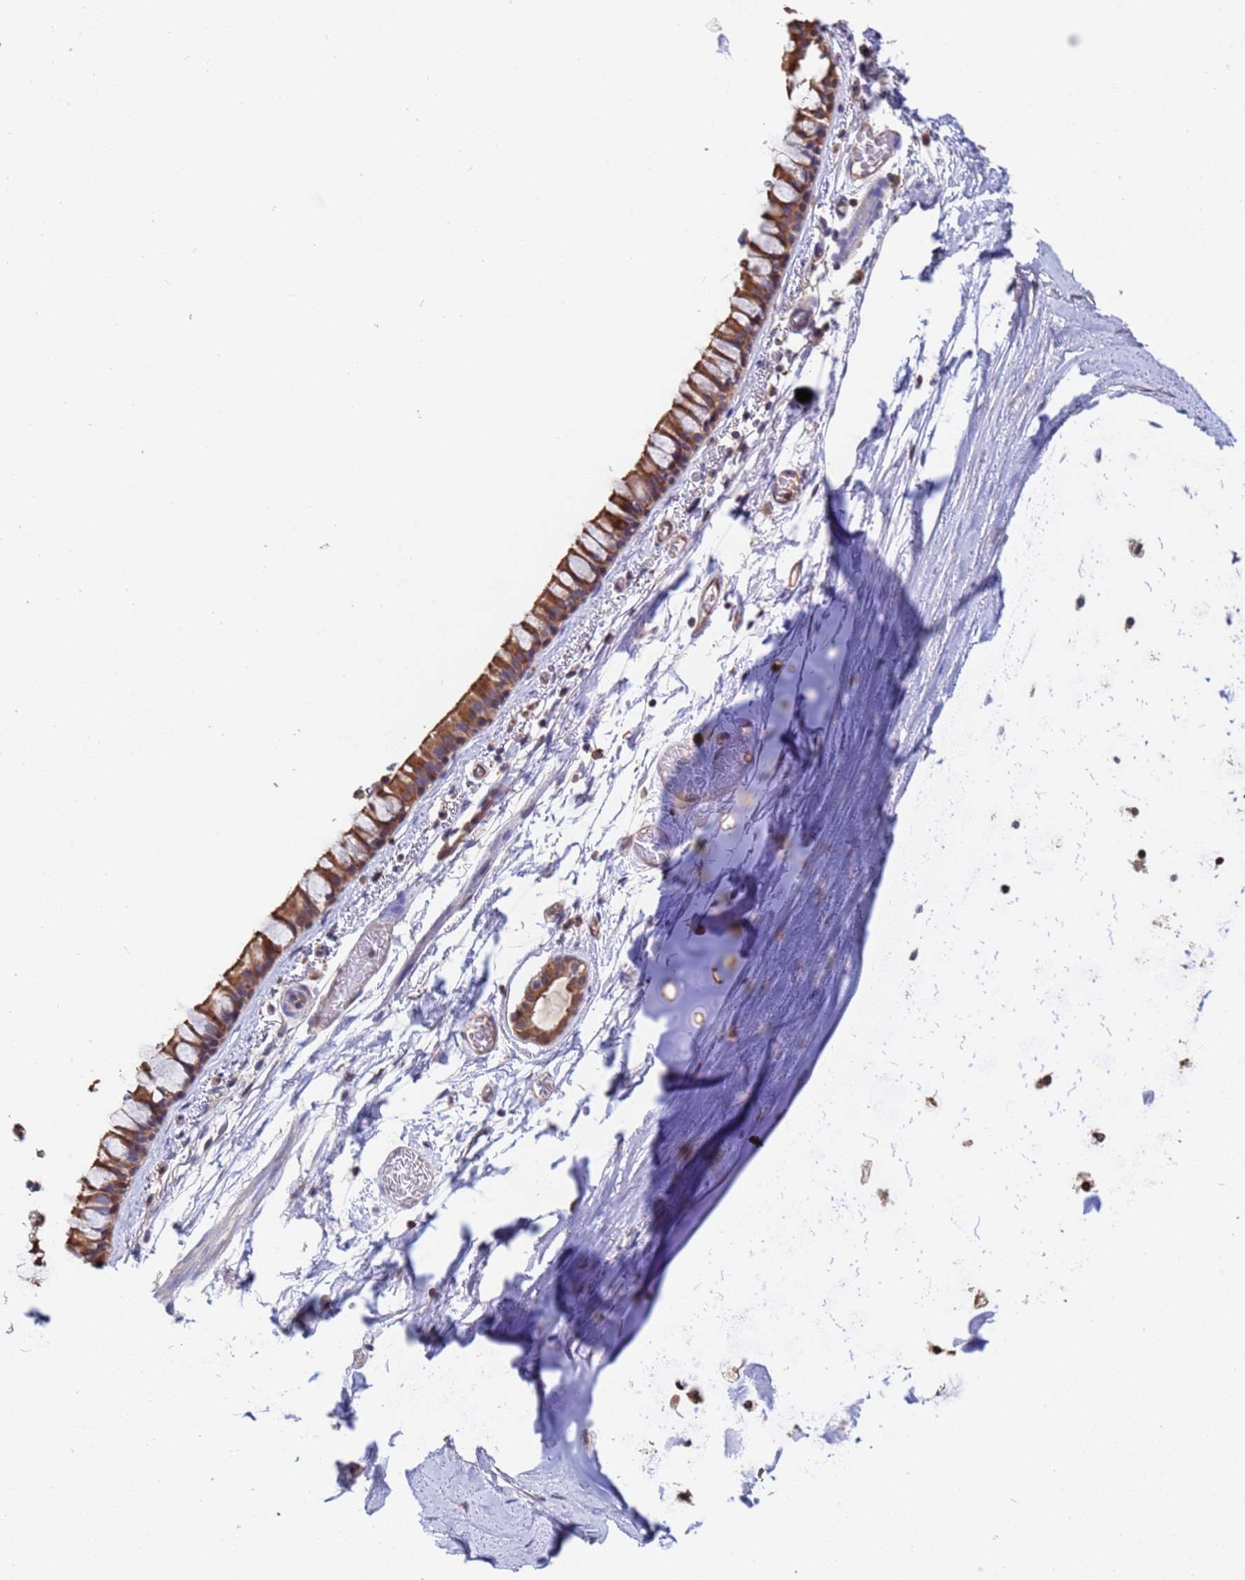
{"staining": {"intensity": "strong", "quantity": ">75%", "location": "cytoplasmic/membranous"}, "tissue": "bronchus", "cell_type": "Respiratory epithelial cells", "image_type": "normal", "snomed": [{"axis": "morphology", "description": "Normal tissue, NOS"}, {"axis": "topography", "description": "Cartilage tissue"}], "caption": "High-magnification brightfield microscopy of benign bronchus stained with DAB (3,3'-diaminobenzidine) (brown) and counterstained with hematoxylin (blue). respiratory epithelial cells exhibit strong cytoplasmic/membranous positivity is present in approximately>75% of cells.", "gene": "FAM25A", "patient": {"sex": "male", "age": 63}}